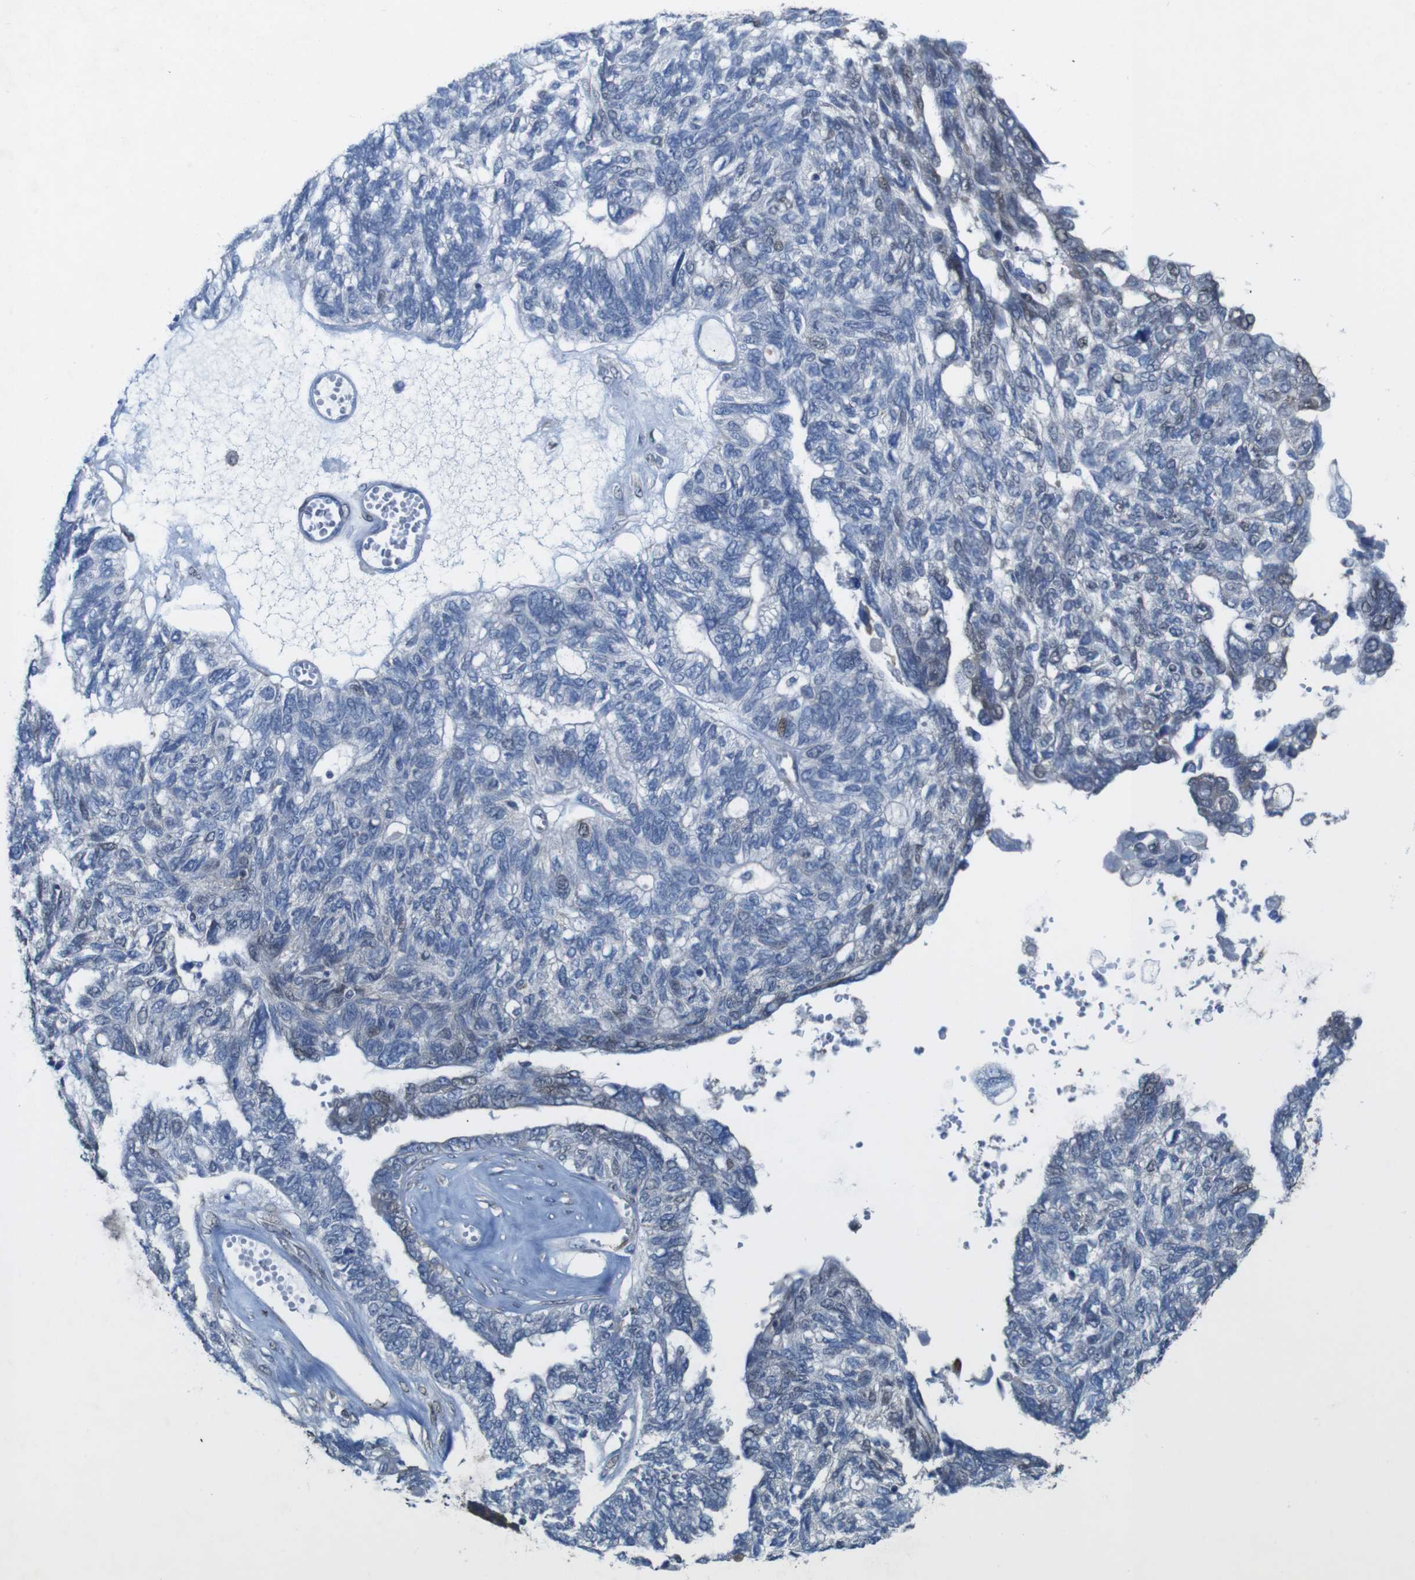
{"staining": {"intensity": "negative", "quantity": "none", "location": "none"}, "tissue": "ovarian cancer", "cell_type": "Tumor cells", "image_type": "cancer", "snomed": [{"axis": "morphology", "description": "Cystadenocarcinoma, serous, NOS"}, {"axis": "topography", "description": "Ovary"}], "caption": "Immunohistochemical staining of ovarian cancer reveals no significant positivity in tumor cells.", "gene": "PTGER4", "patient": {"sex": "female", "age": 79}}